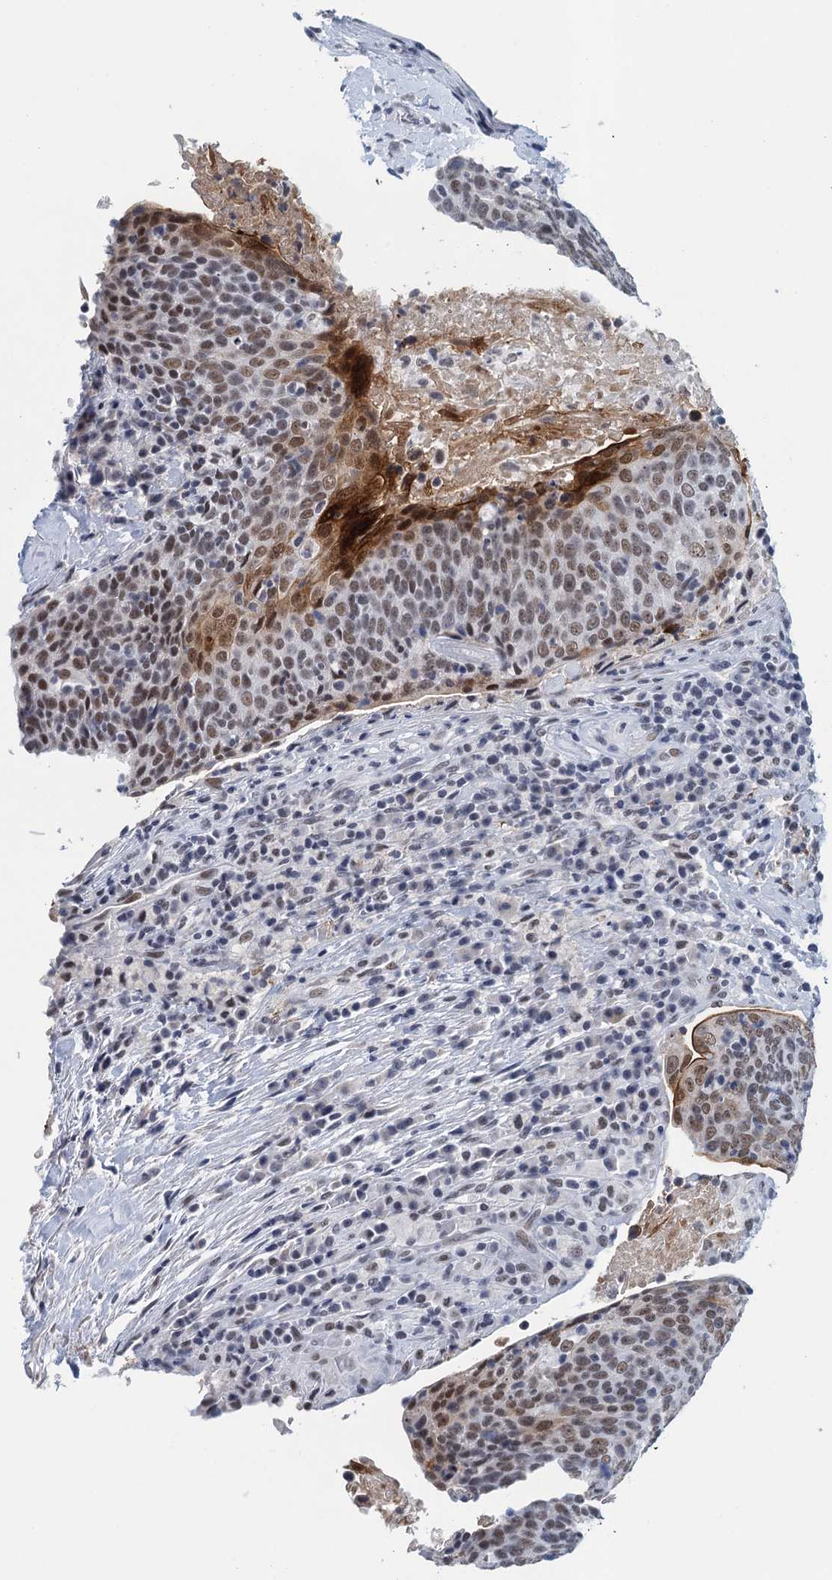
{"staining": {"intensity": "moderate", "quantity": ">75%", "location": "cytoplasmic/membranous,nuclear"}, "tissue": "head and neck cancer", "cell_type": "Tumor cells", "image_type": "cancer", "snomed": [{"axis": "morphology", "description": "Squamous cell carcinoma, NOS"}, {"axis": "morphology", "description": "Squamous cell carcinoma, metastatic, NOS"}, {"axis": "topography", "description": "Lymph node"}, {"axis": "topography", "description": "Head-Neck"}], "caption": "A brown stain shows moderate cytoplasmic/membranous and nuclear positivity of a protein in head and neck squamous cell carcinoma tumor cells. (DAB IHC, brown staining for protein, blue staining for nuclei).", "gene": "EPS8L1", "patient": {"sex": "male", "age": 62}}